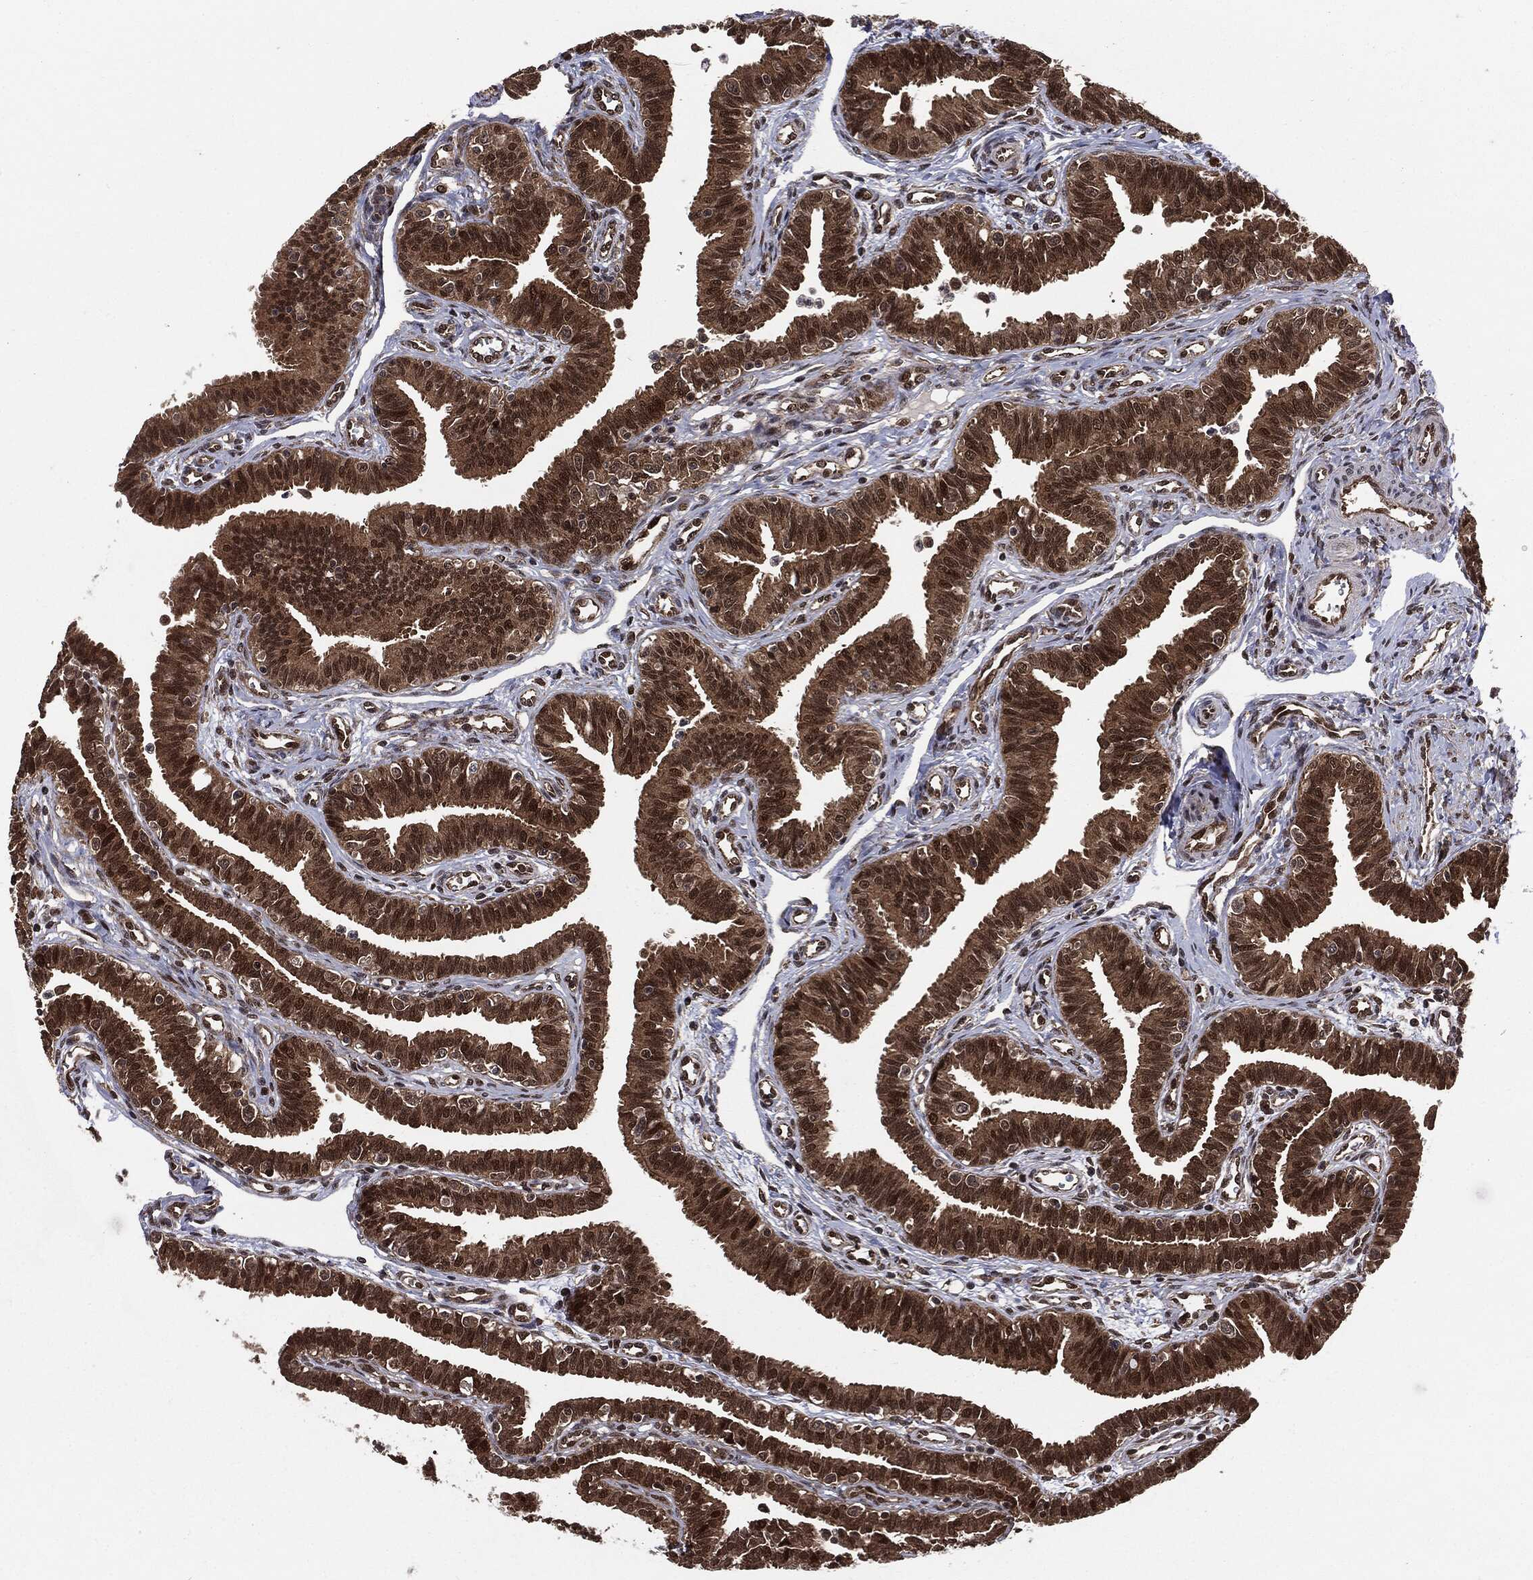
{"staining": {"intensity": "strong", "quantity": ">75%", "location": "cytoplasmic/membranous,nuclear"}, "tissue": "fallopian tube", "cell_type": "Glandular cells", "image_type": "normal", "snomed": [{"axis": "morphology", "description": "Normal tissue, NOS"}, {"axis": "topography", "description": "Fallopian tube"}], "caption": "Fallopian tube stained for a protein demonstrates strong cytoplasmic/membranous,nuclear positivity in glandular cells.", "gene": "PTPA", "patient": {"sex": "female", "age": 36}}